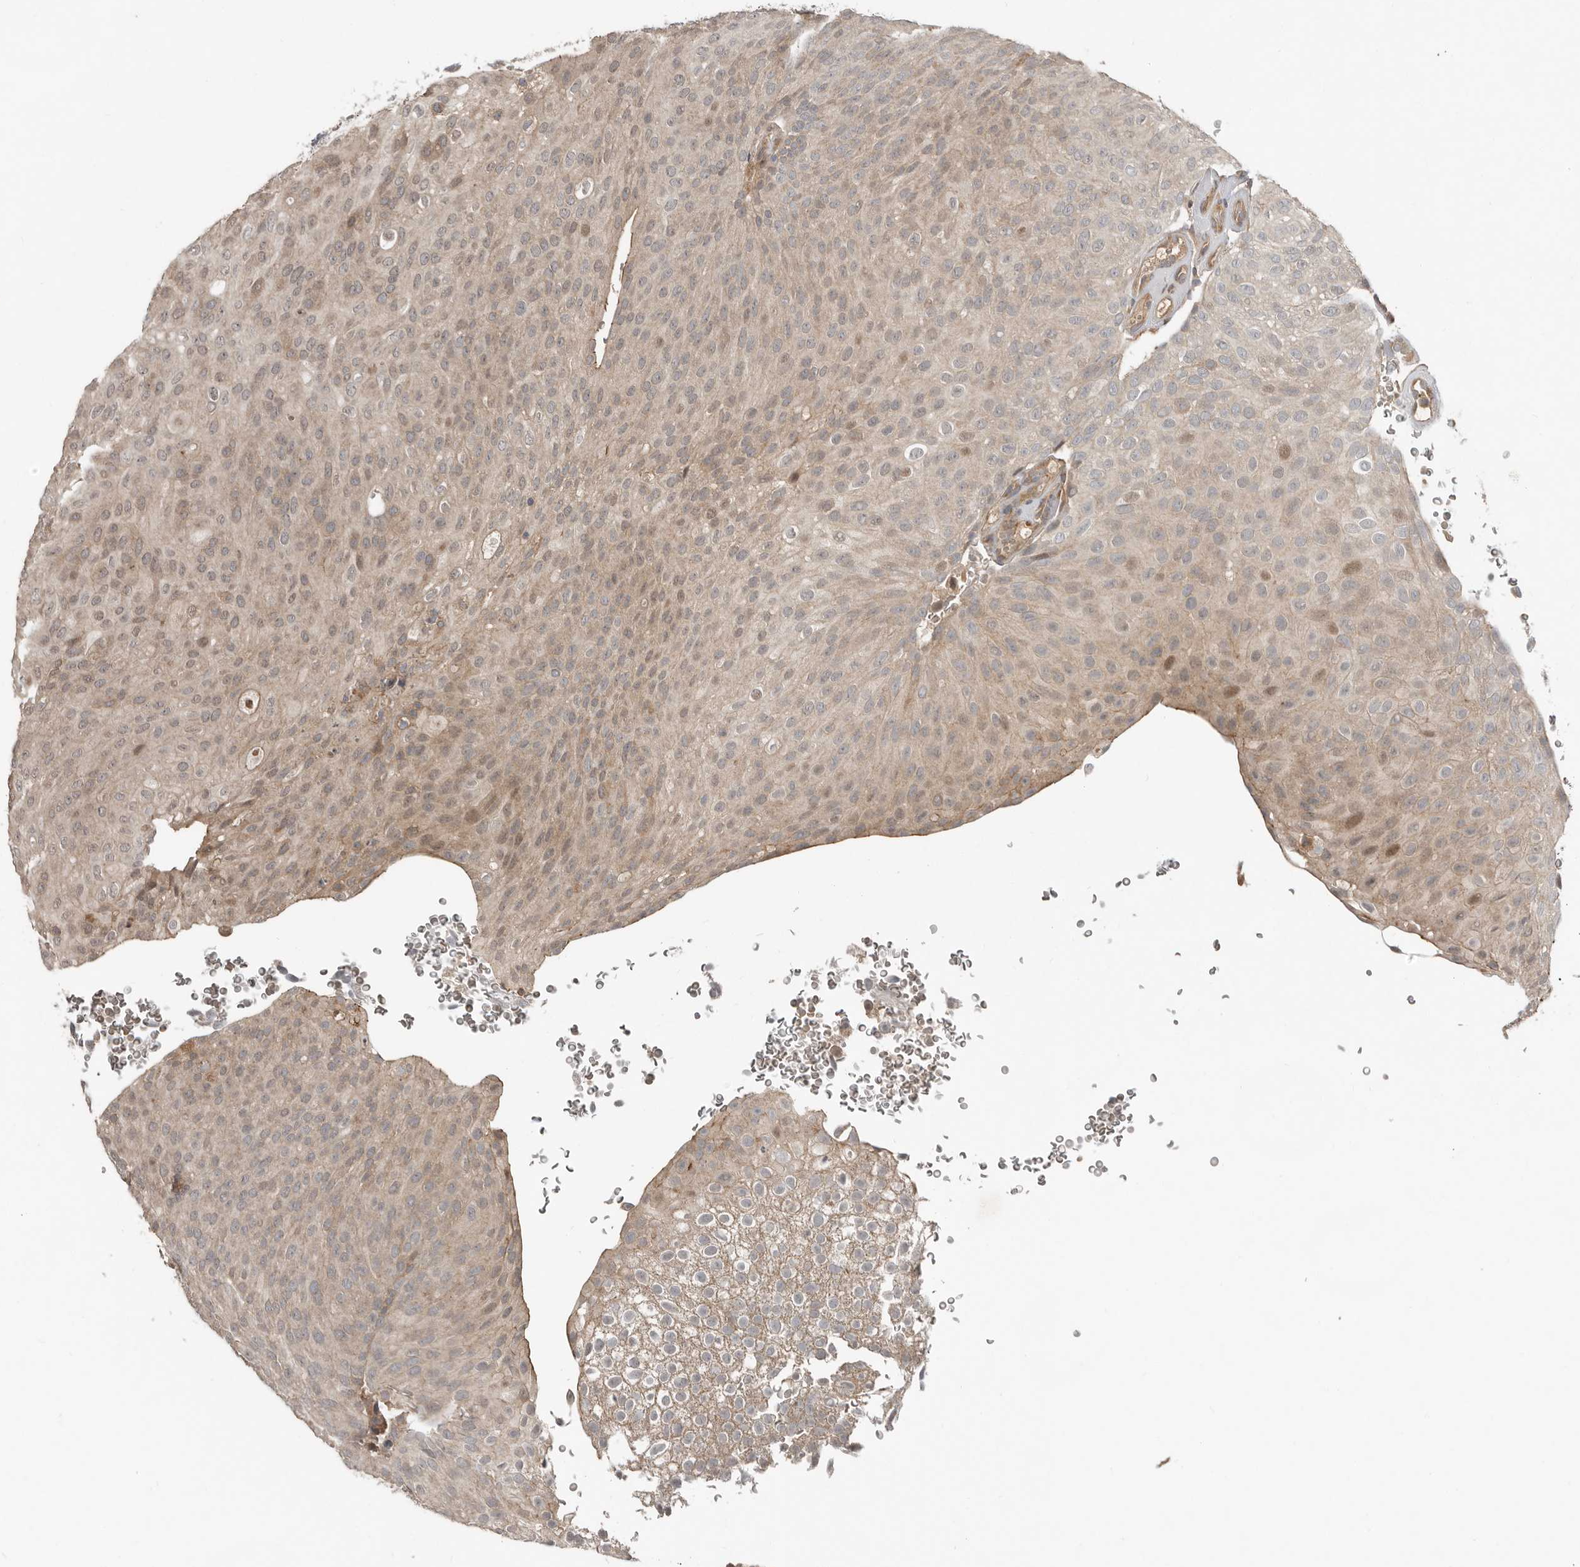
{"staining": {"intensity": "weak", "quantity": "<25%", "location": "cytoplasmic/membranous"}, "tissue": "urothelial cancer", "cell_type": "Tumor cells", "image_type": "cancer", "snomed": [{"axis": "morphology", "description": "Urothelial carcinoma, Low grade"}, {"axis": "topography", "description": "Urinary bladder"}], "caption": "There is no significant positivity in tumor cells of low-grade urothelial carcinoma.", "gene": "TEAD3", "patient": {"sex": "male", "age": 78}}